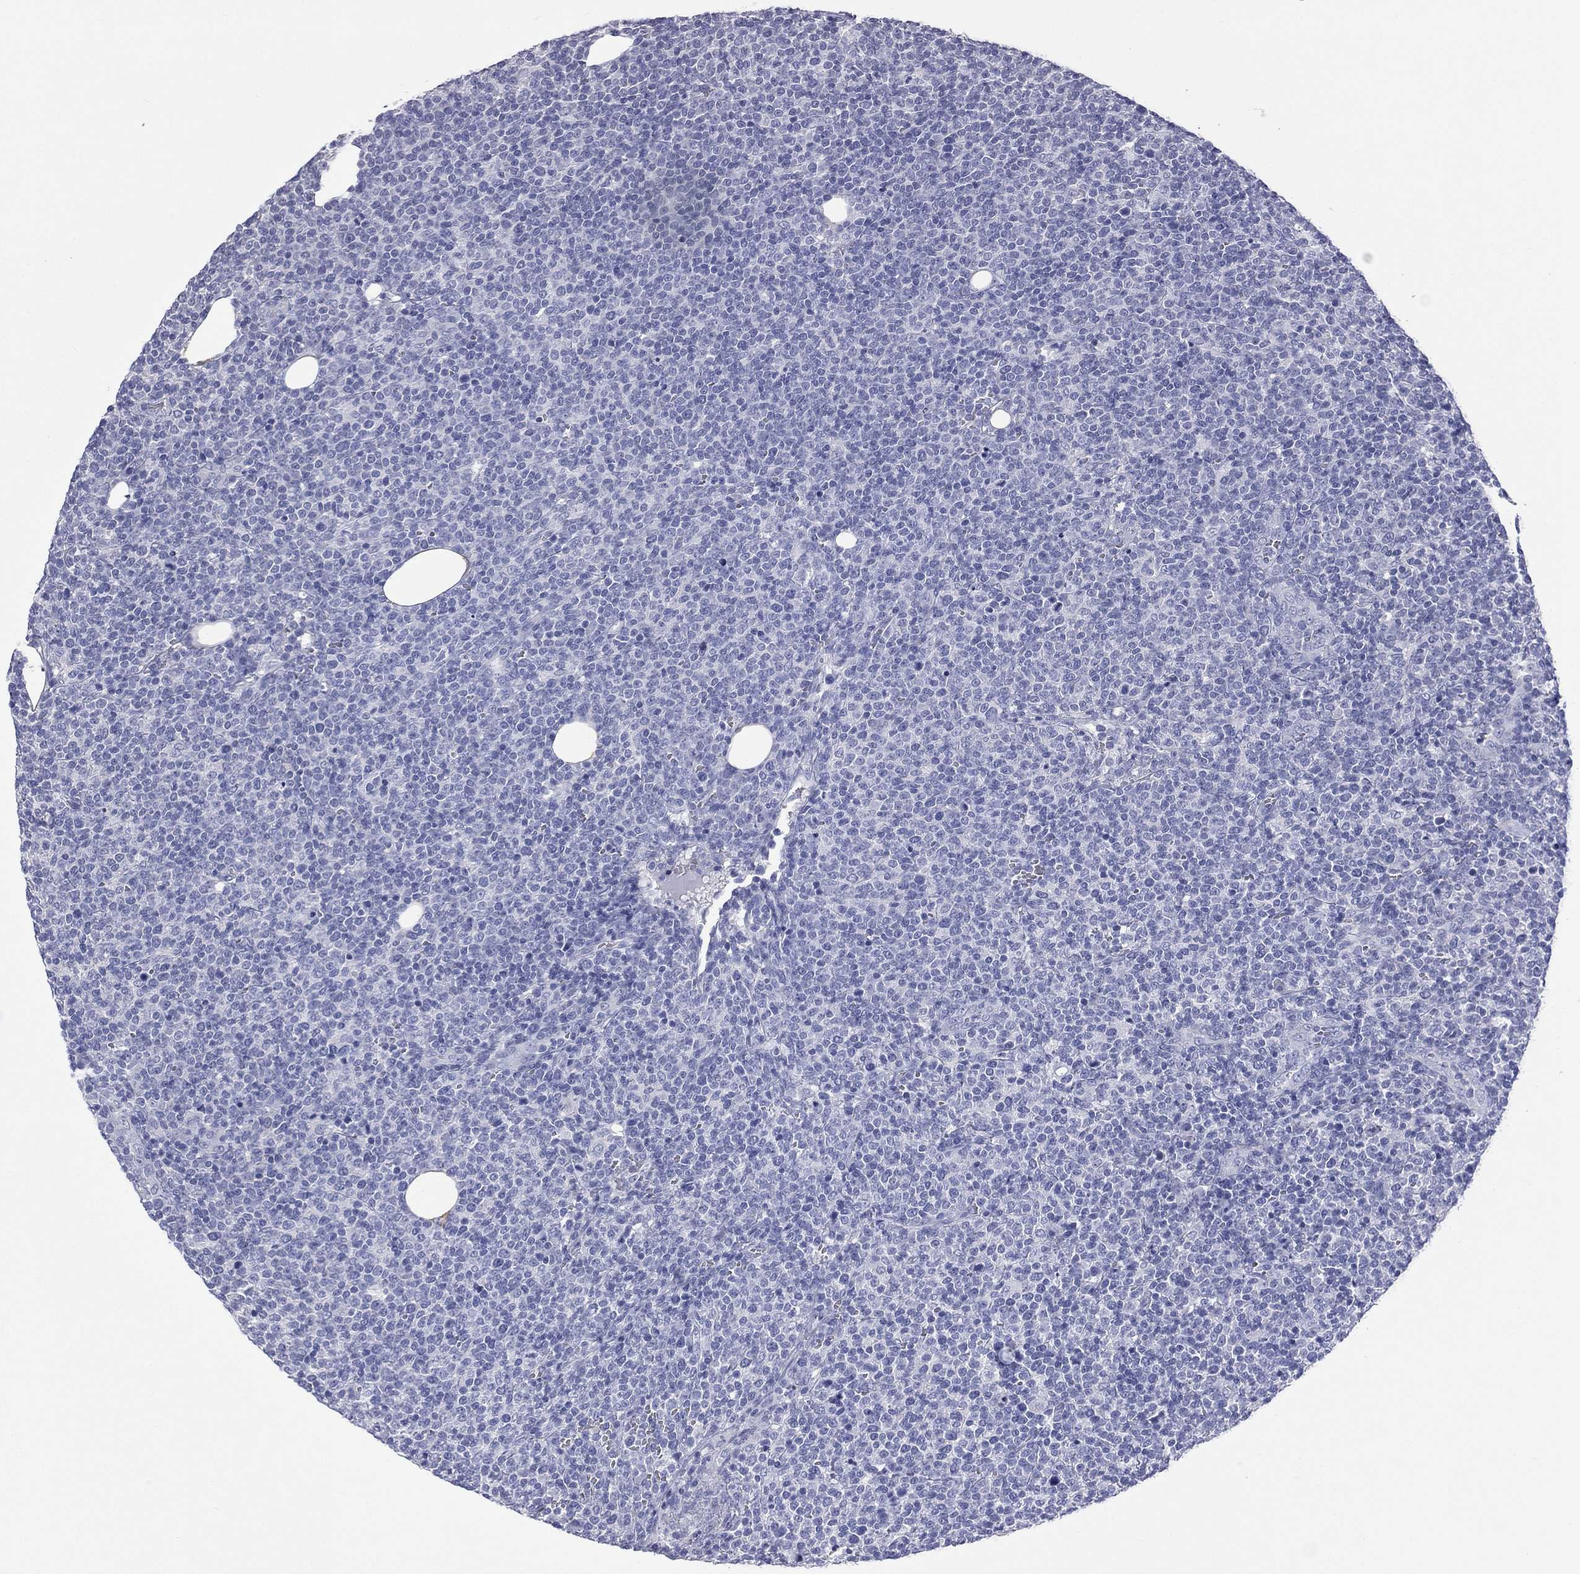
{"staining": {"intensity": "negative", "quantity": "none", "location": "none"}, "tissue": "lymphoma", "cell_type": "Tumor cells", "image_type": "cancer", "snomed": [{"axis": "morphology", "description": "Malignant lymphoma, non-Hodgkin's type, High grade"}, {"axis": "topography", "description": "Lymph node"}], "caption": "The immunohistochemistry (IHC) photomicrograph has no significant positivity in tumor cells of lymphoma tissue. Brightfield microscopy of immunohistochemistry stained with DAB (brown) and hematoxylin (blue), captured at high magnification.", "gene": "CES2", "patient": {"sex": "male", "age": 61}}